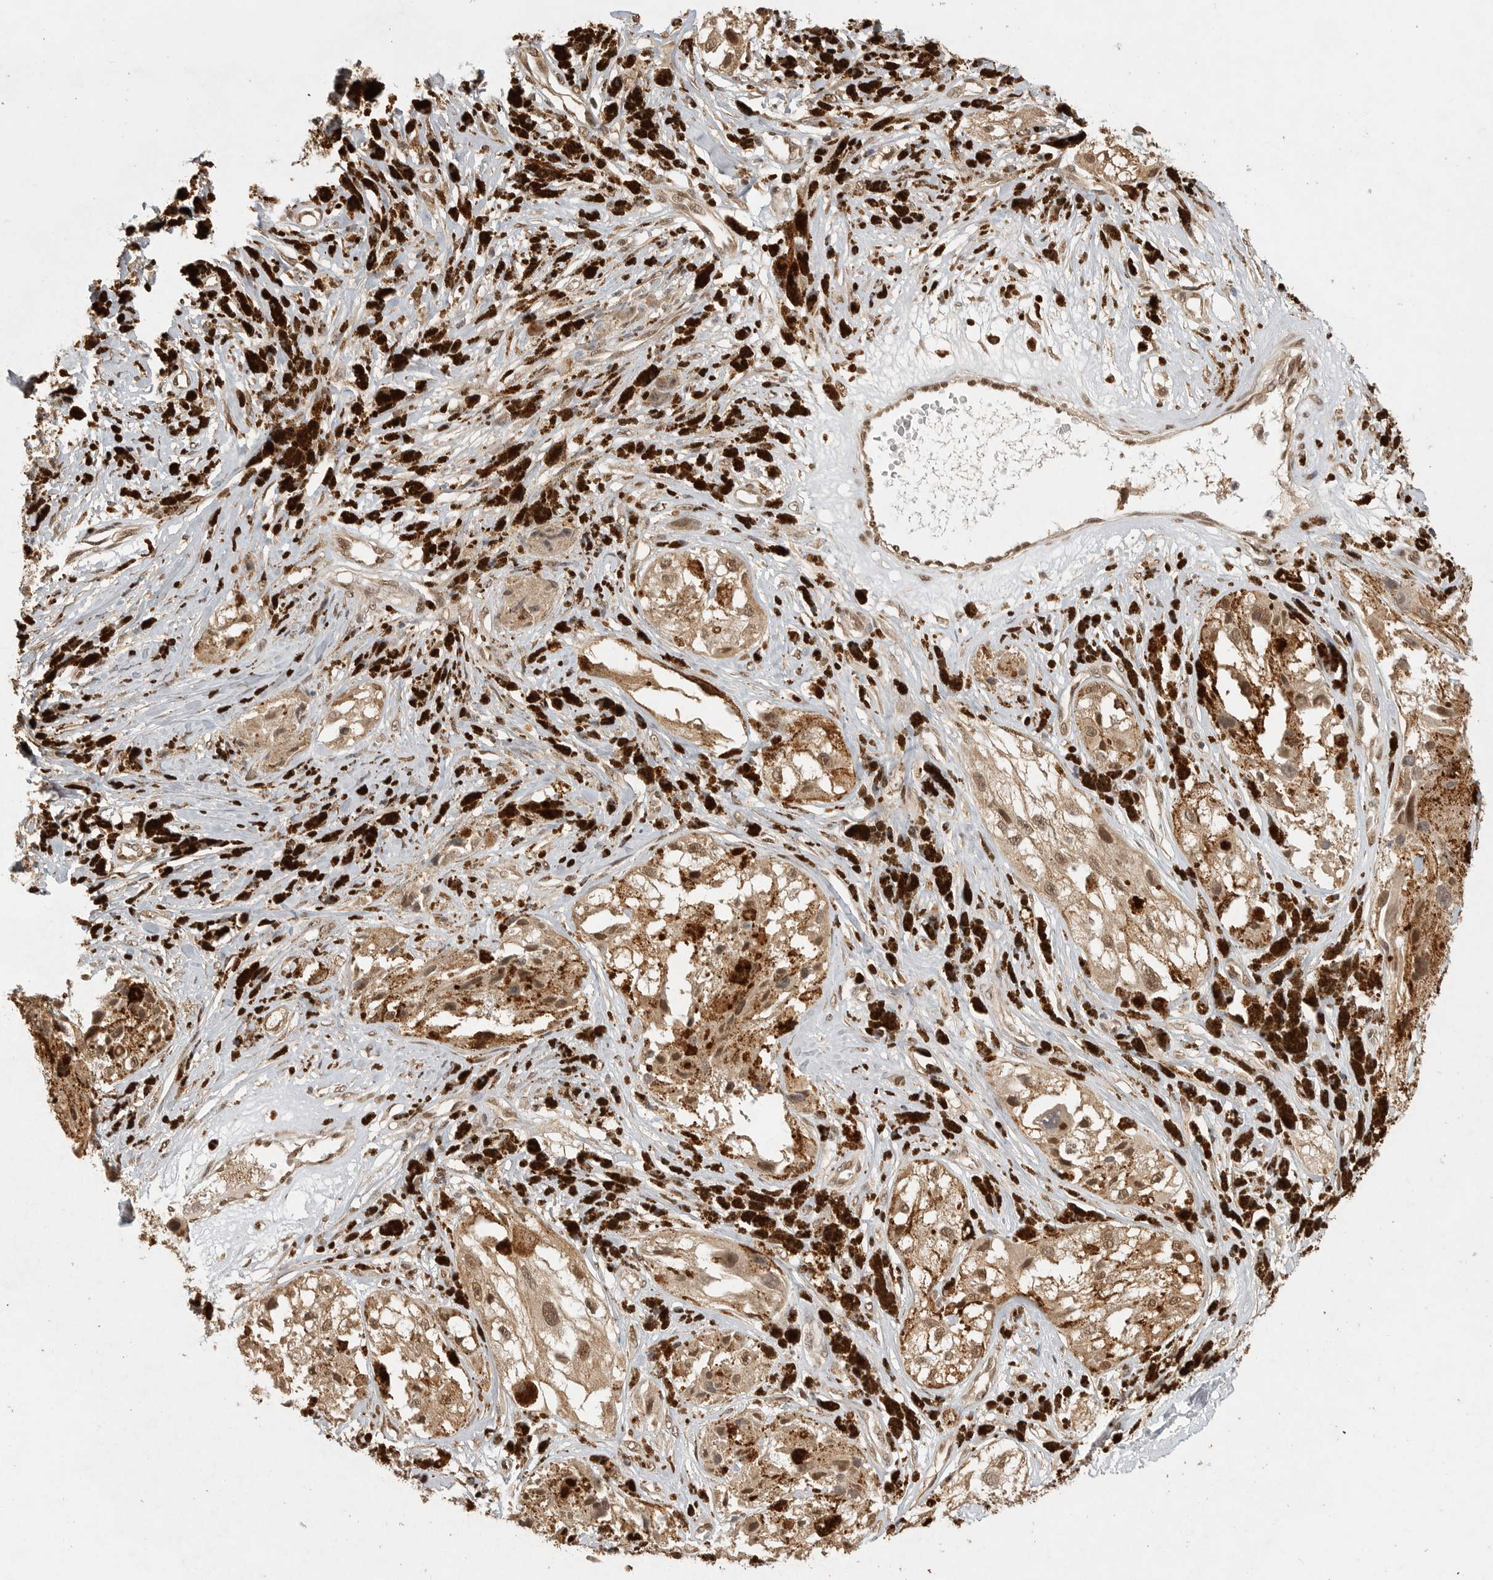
{"staining": {"intensity": "weak", "quantity": ">75%", "location": "cytoplasmic/membranous,nuclear"}, "tissue": "melanoma", "cell_type": "Tumor cells", "image_type": "cancer", "snomed": [{"axis": "morphology", "description": "Malignant melanoma, NOS"}, {"axis": "topography", "description": "Skin"}], "caption": "Protein expression analysis of human melanoma reveals weak cytoplasmic/membranous and nuclear expression in approximately >75% of tumor cells.", "gene": "DFFA", "patient": {"sex": "male", "age": 88}}